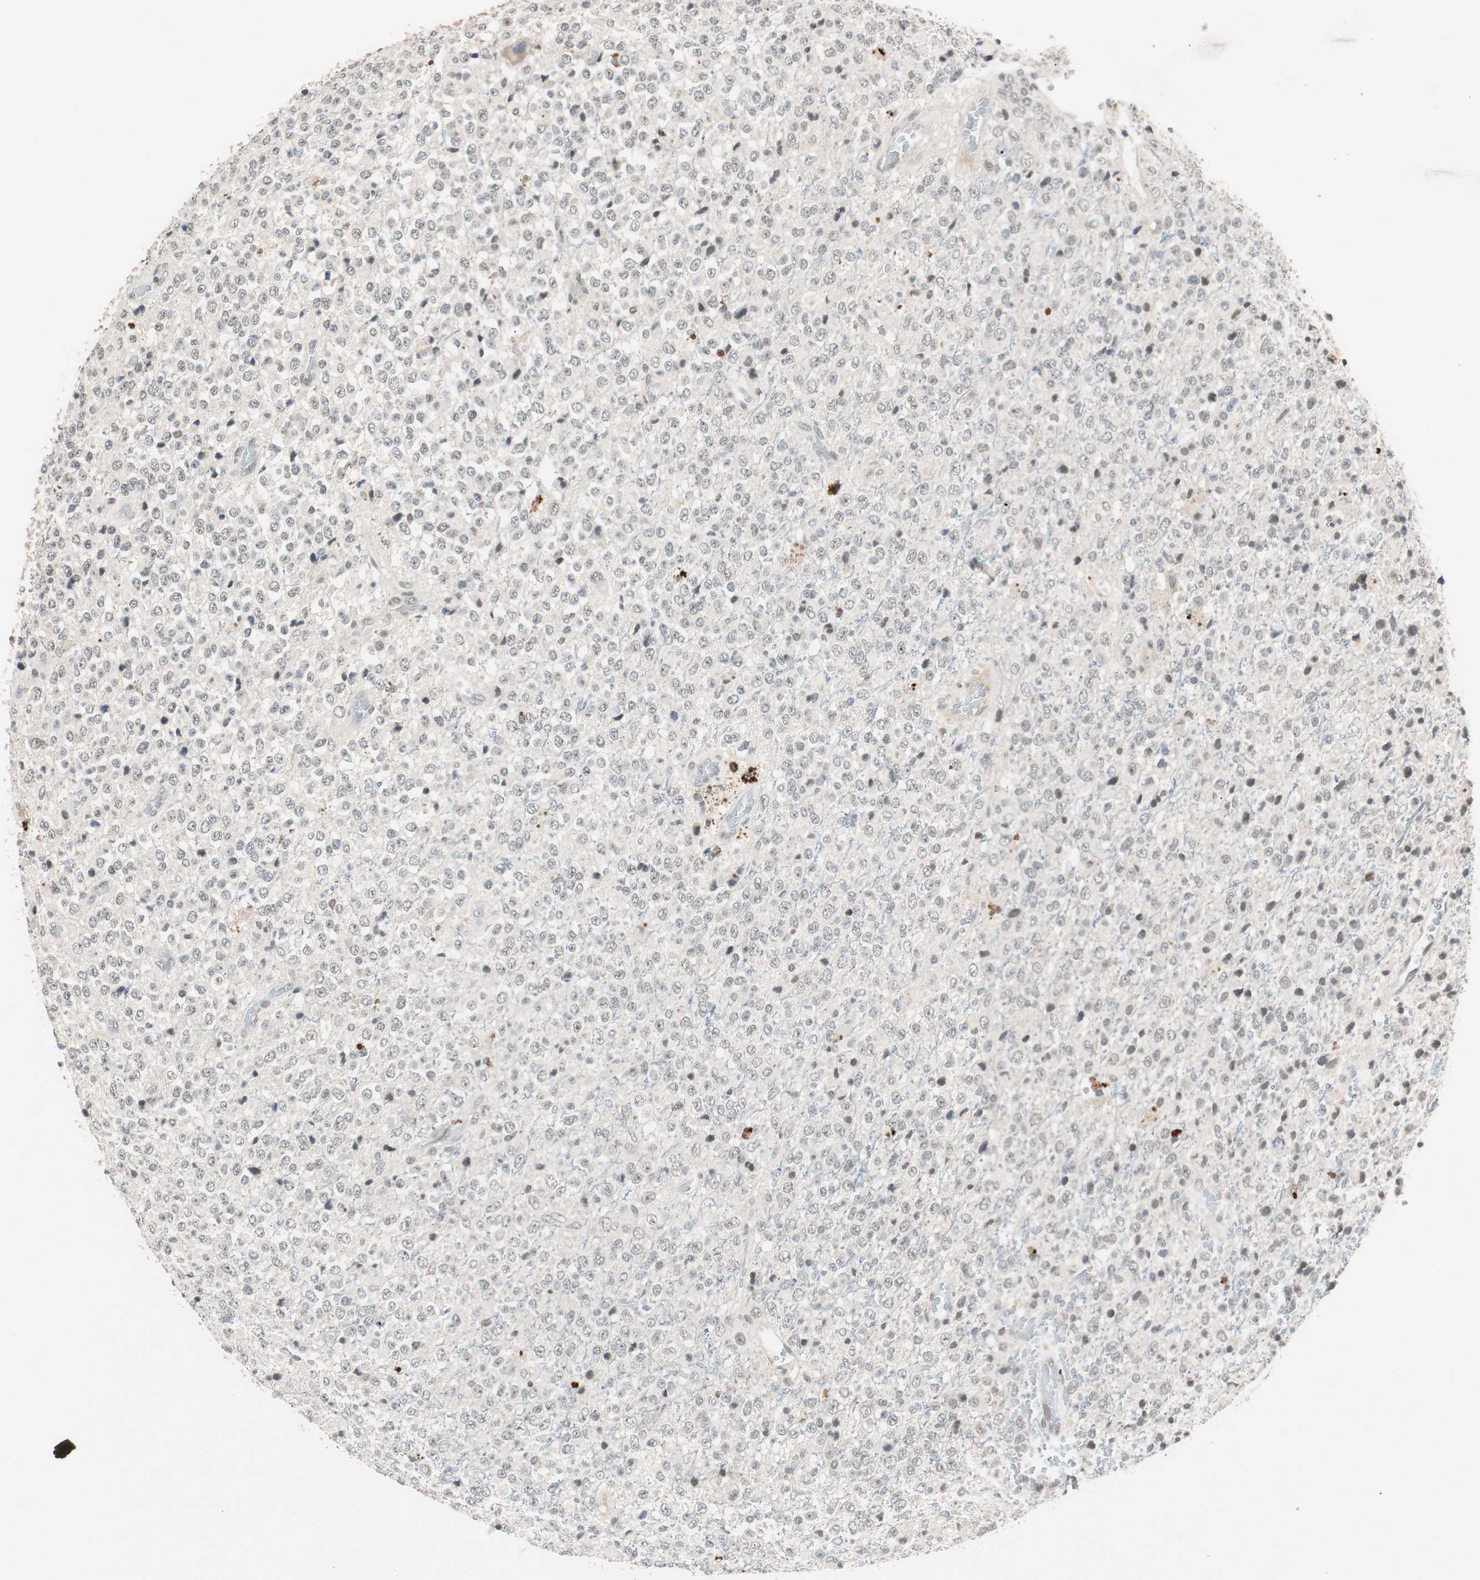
{"staining": {"intensity": "negative", "quantity": "none", "location": "none"}, "tissue": "glioma", "cell_type": "Tumor cells", "image_type": "cancer", "snomed": [{"axis": "morphology", "description": "Glioma, malignant, High grade"}, {"axis": "topography", "description": "pancreas cauda"}], "caption": "The photomicrograph shows no staining of tumor cells in glioma. (Stains: DAB (3,3'-diaminobenzidine) immunohistochemistry with hematoxylin counter stain, Microscopy: brightfield microscopy at high magnification).", "gene": "NFRKB", "patient": {"sex": "male", "age": 60}}